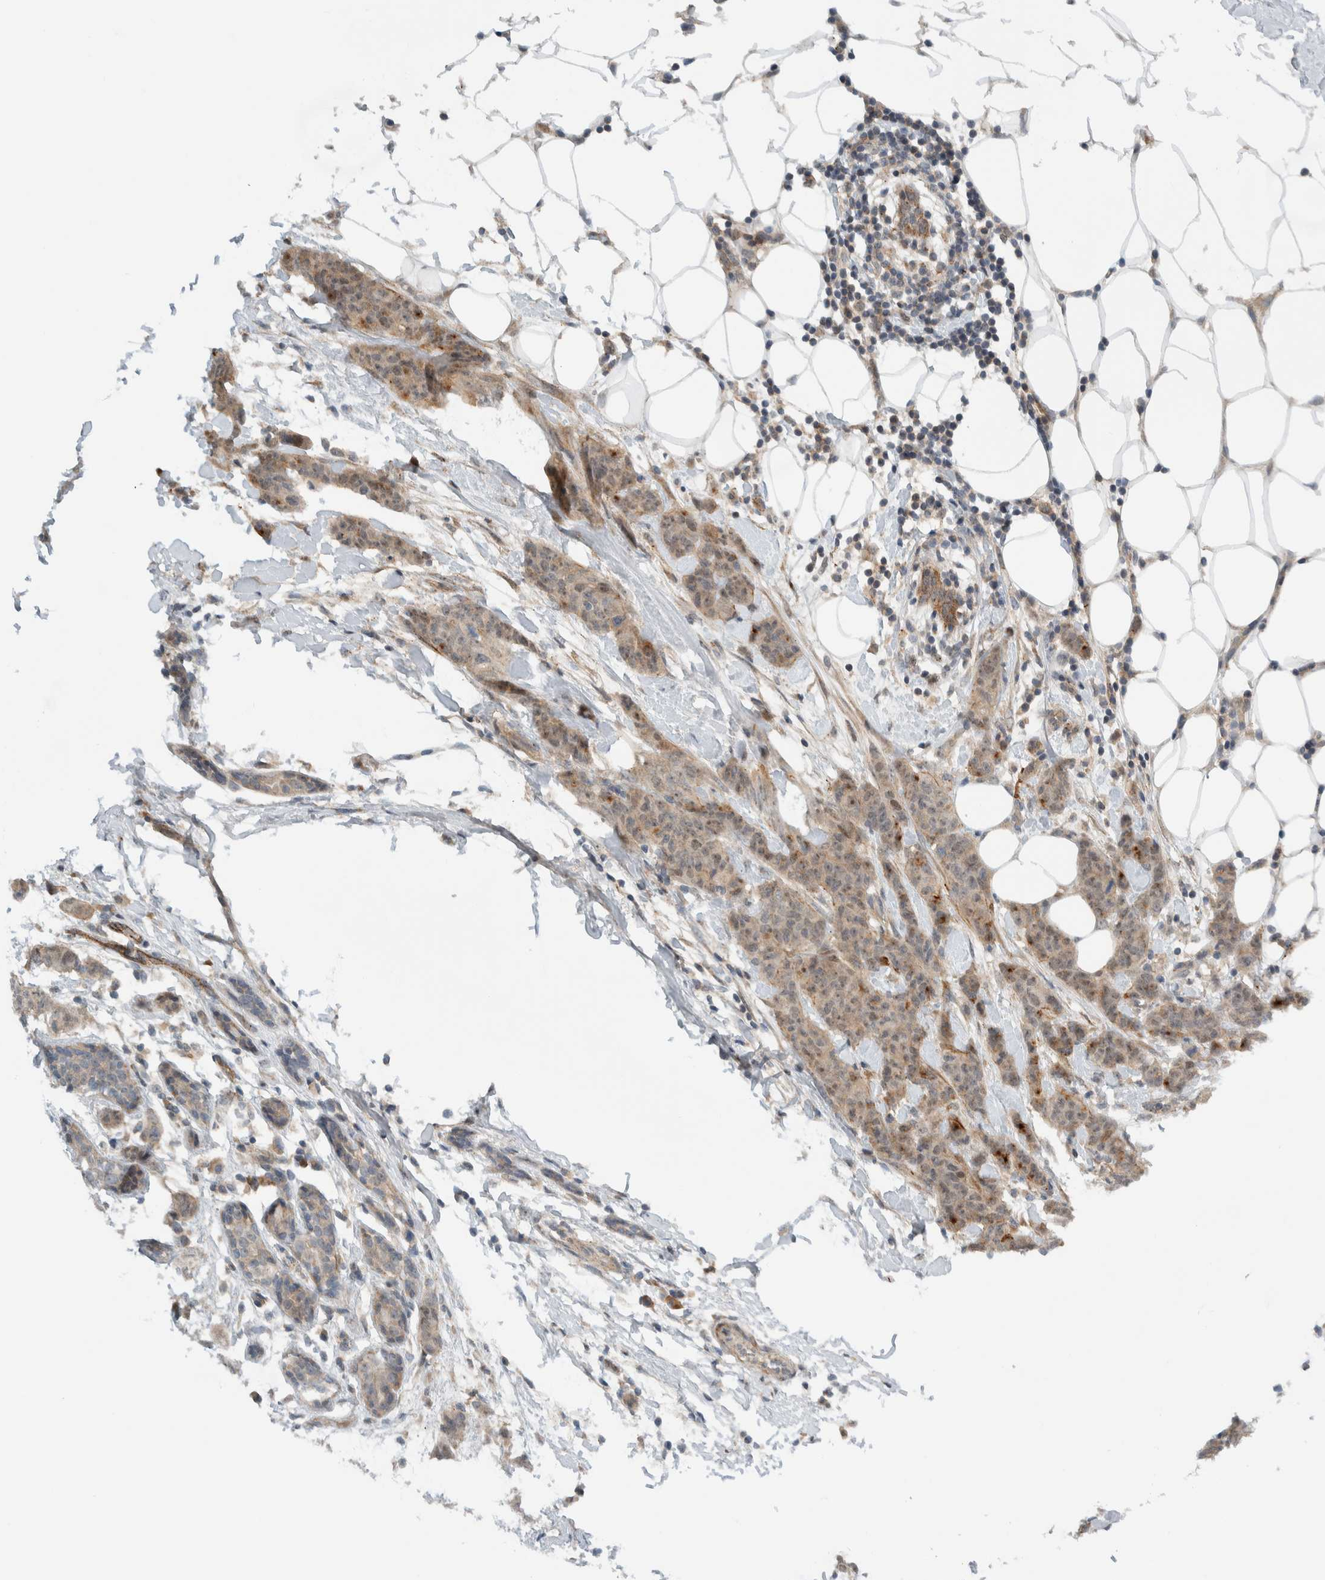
{"staining": {"intensity": "weak", "quantity": ">75%", "location": "cytoplasmic/membranous,nuclear"}, "tissue": "breast cancer", "cell_type": "Tumor cells", "image_type": "cancer", "snomed": [{"axis": "morphology", "description": "Normal tissue, NOS"}, {"axis": "morphology", "description": "Duct carcinoma"}, {"axis": "topography", "description": "Breast"}], "caption": "Immunohistochemical staining of breast invasive ductal carcinoma reveals weak cytoplasmic/membranous and nuclear protein positivity in approximately >75% of tumor cells.", "gene": "MPRIP", "patient": {"sex": "female", "age": 40}}